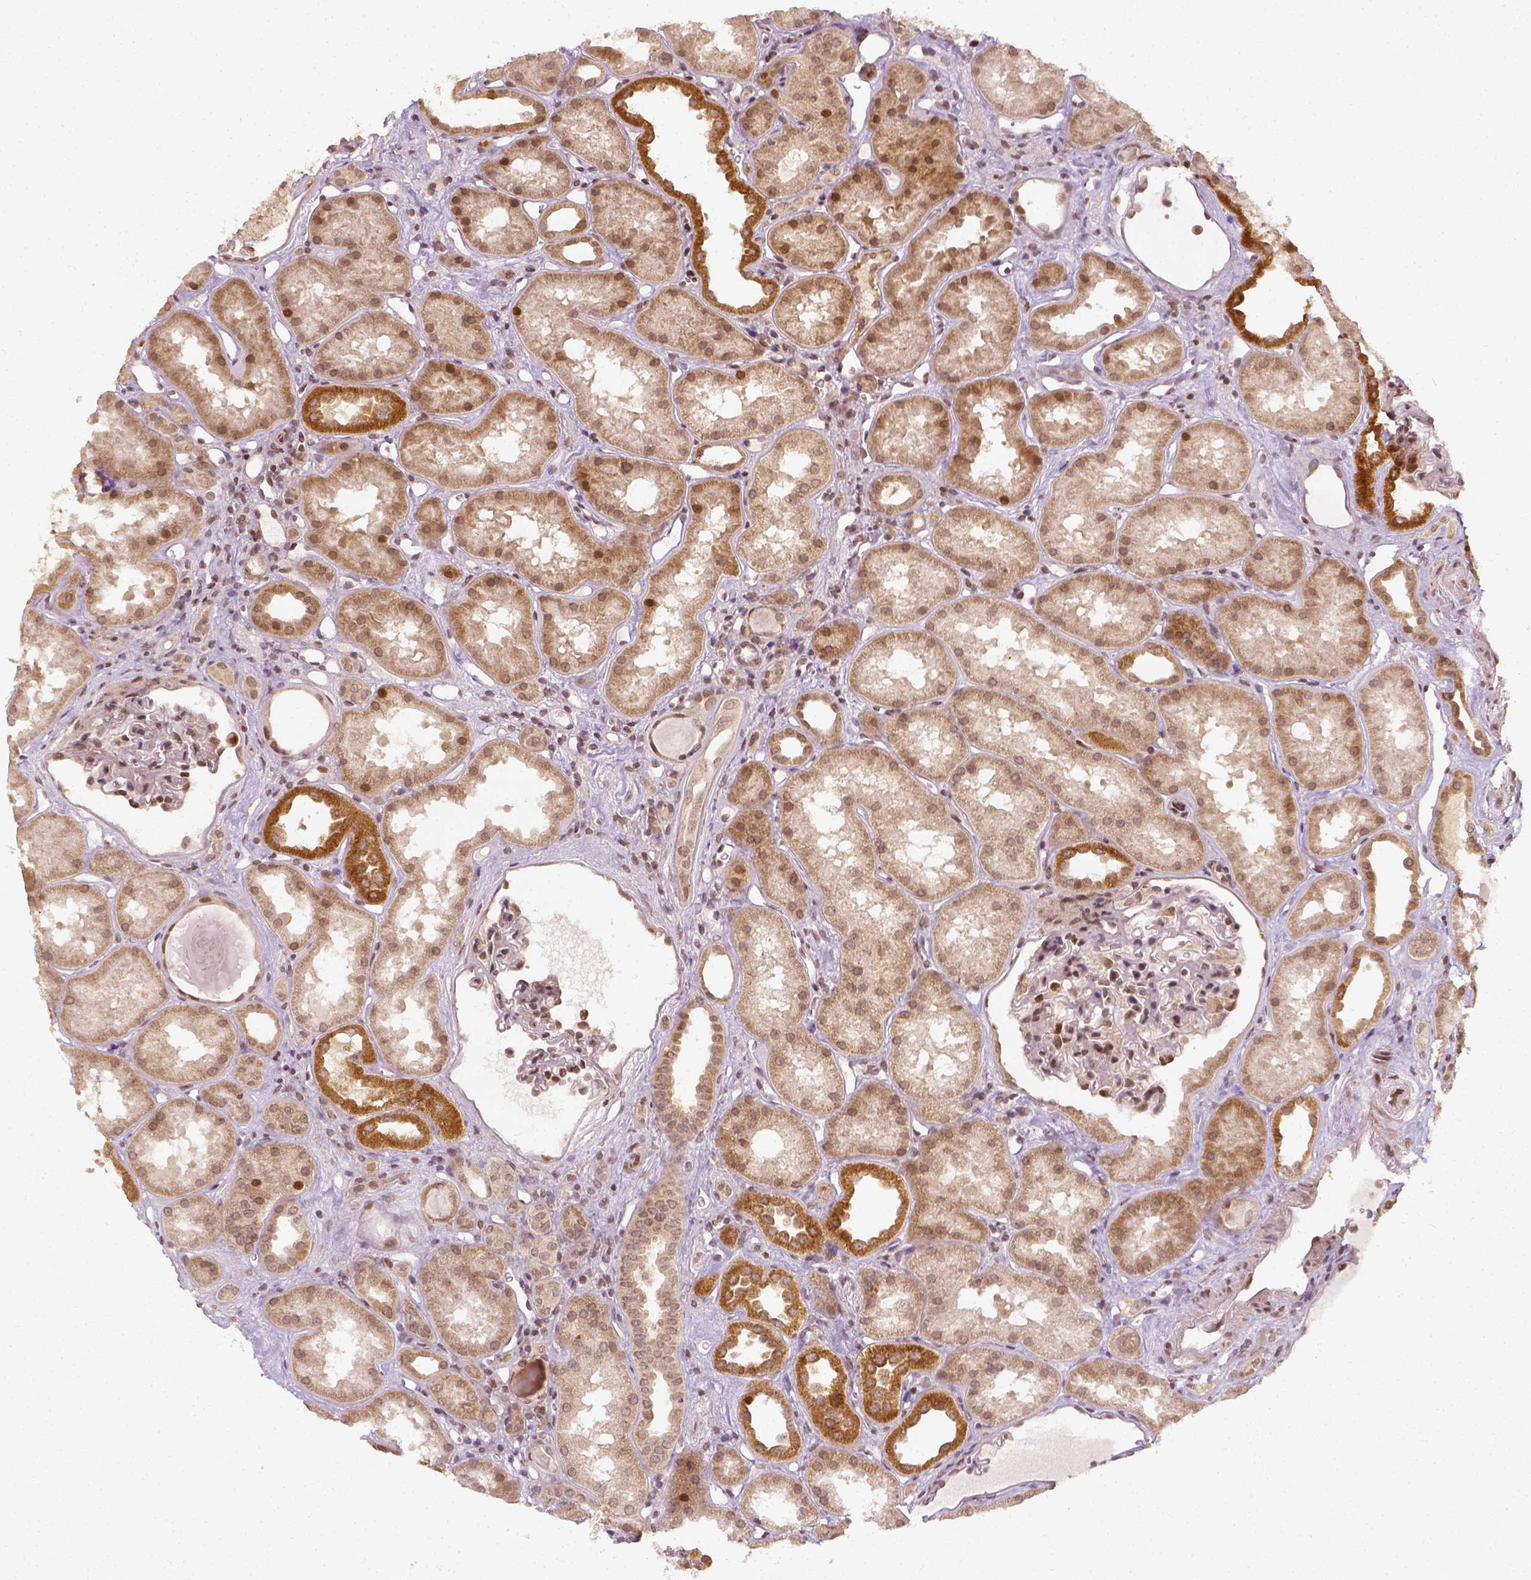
{"staining": {"intensity": "strong", "quantity": "<25%", "location": "nuclear"}, "tissue": "kidney", "cell_type": "Cells in glomeruli", "image_type": "normal", "snomed": [{"axis": "morphology", "description": "Normal tissue, NOS"}, {"axis": "topography", "description": "Kidney"}], "caption": "This image demonstrates immunohistochemistry (IHC) staining of normal kidney, with medium strong nuclear positivity in about <25% of cells in glomeruli.", "gene": "ZMAT3", "patient": {"sex": "male", "age": 61}}